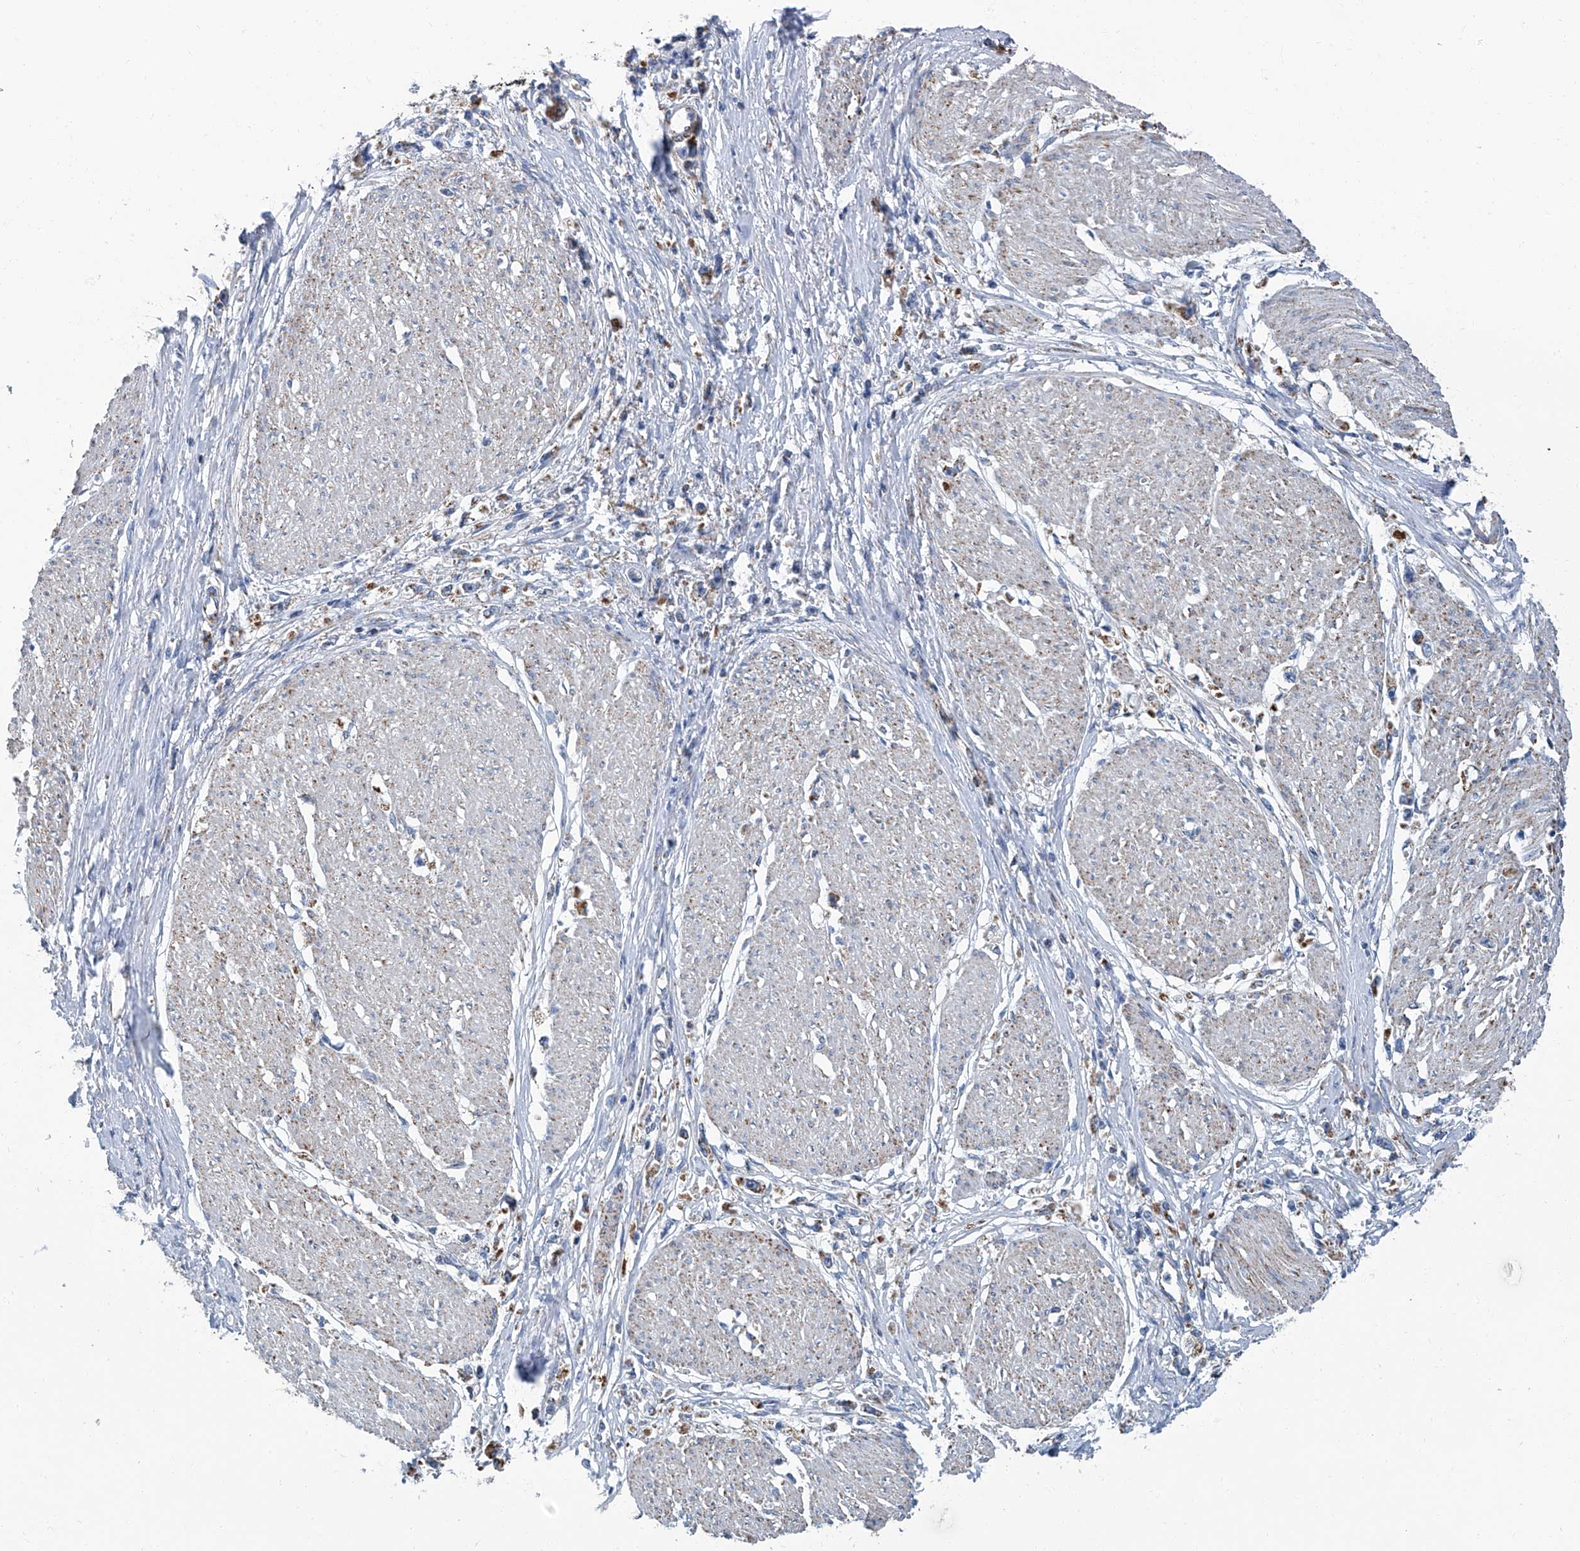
{"staining": {"intensity": "moderate", "quantity": "<25%", "location": "cytoplasmic/membranous"}, "tissue": "stomach cancer", "cell_type": "Tumor cells", "image_type": "cancer", "snomed": [{"axis": "morphology", "description": "Adenocarcinoma, NOS"}, {"axis": "topography", "description": "Stomach"}], "caption": "Stomach adenocarcinoma stained with IHC displays moderate cytoplasmic/membranous expression in about <25% of tumor cells.", "gene": "MT-ND1", "patient": {"sex": "female", "age": 59}}